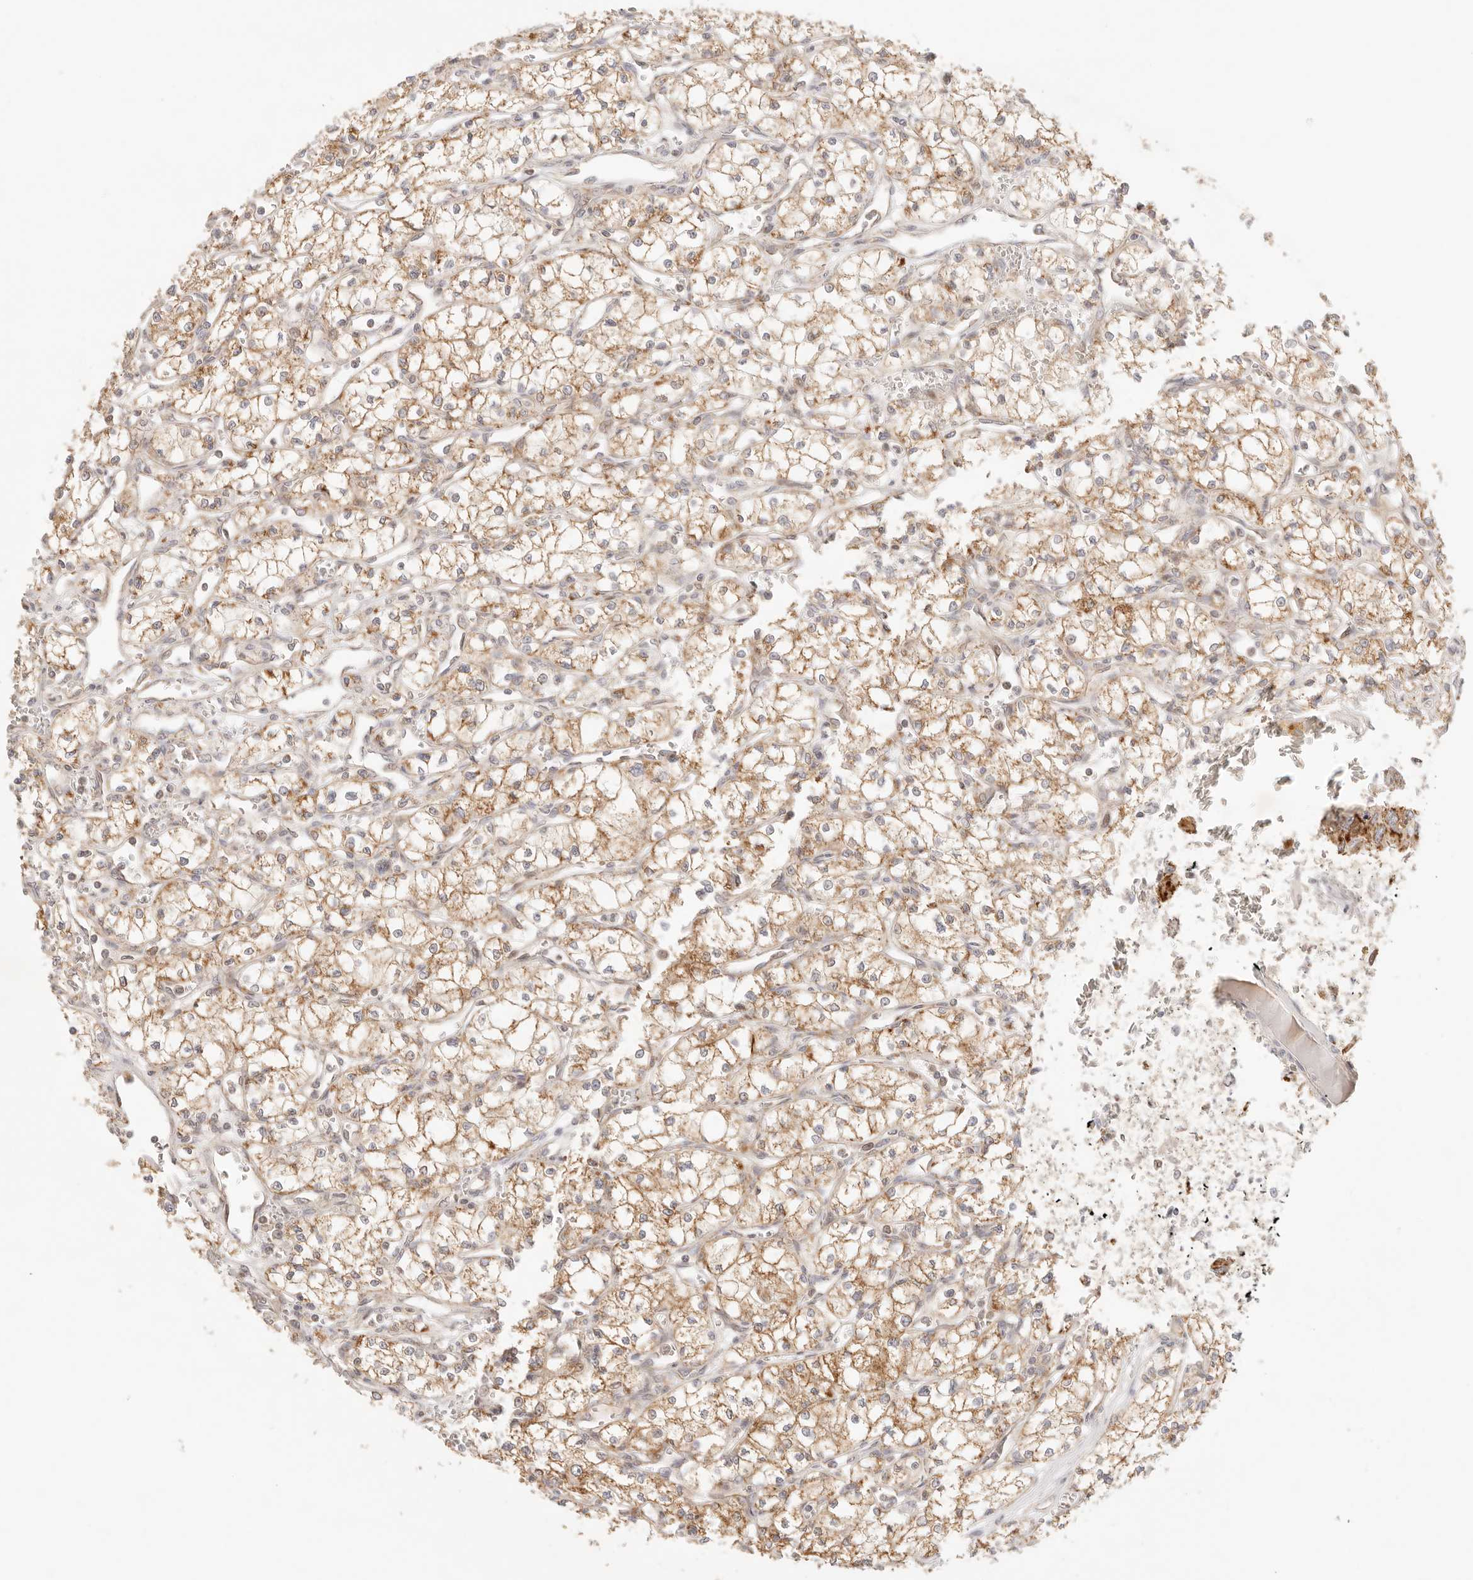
{"staining": {"intensity": "moderate", "quantity": ">75%", "location": "cytoplasmic/membranous"}, "tissue": "renal cancer", "cell_type": "Tumor cells", "image_type": "cancer", "snomed": [{"axis": "morphology", "description": "Adenocarcinoma, NOS"}, {"axis": "topography", "description": "Kidney"}], "caption": "This is a histology image of immunohistochemistry (IHC) staining of renal cancer (adenocarcinoma), which shows moderate expression in the cytoplasmic/membranous of tumor cells.", "gene": "COA6", "patient": {"sex": "male", "age": 59}}